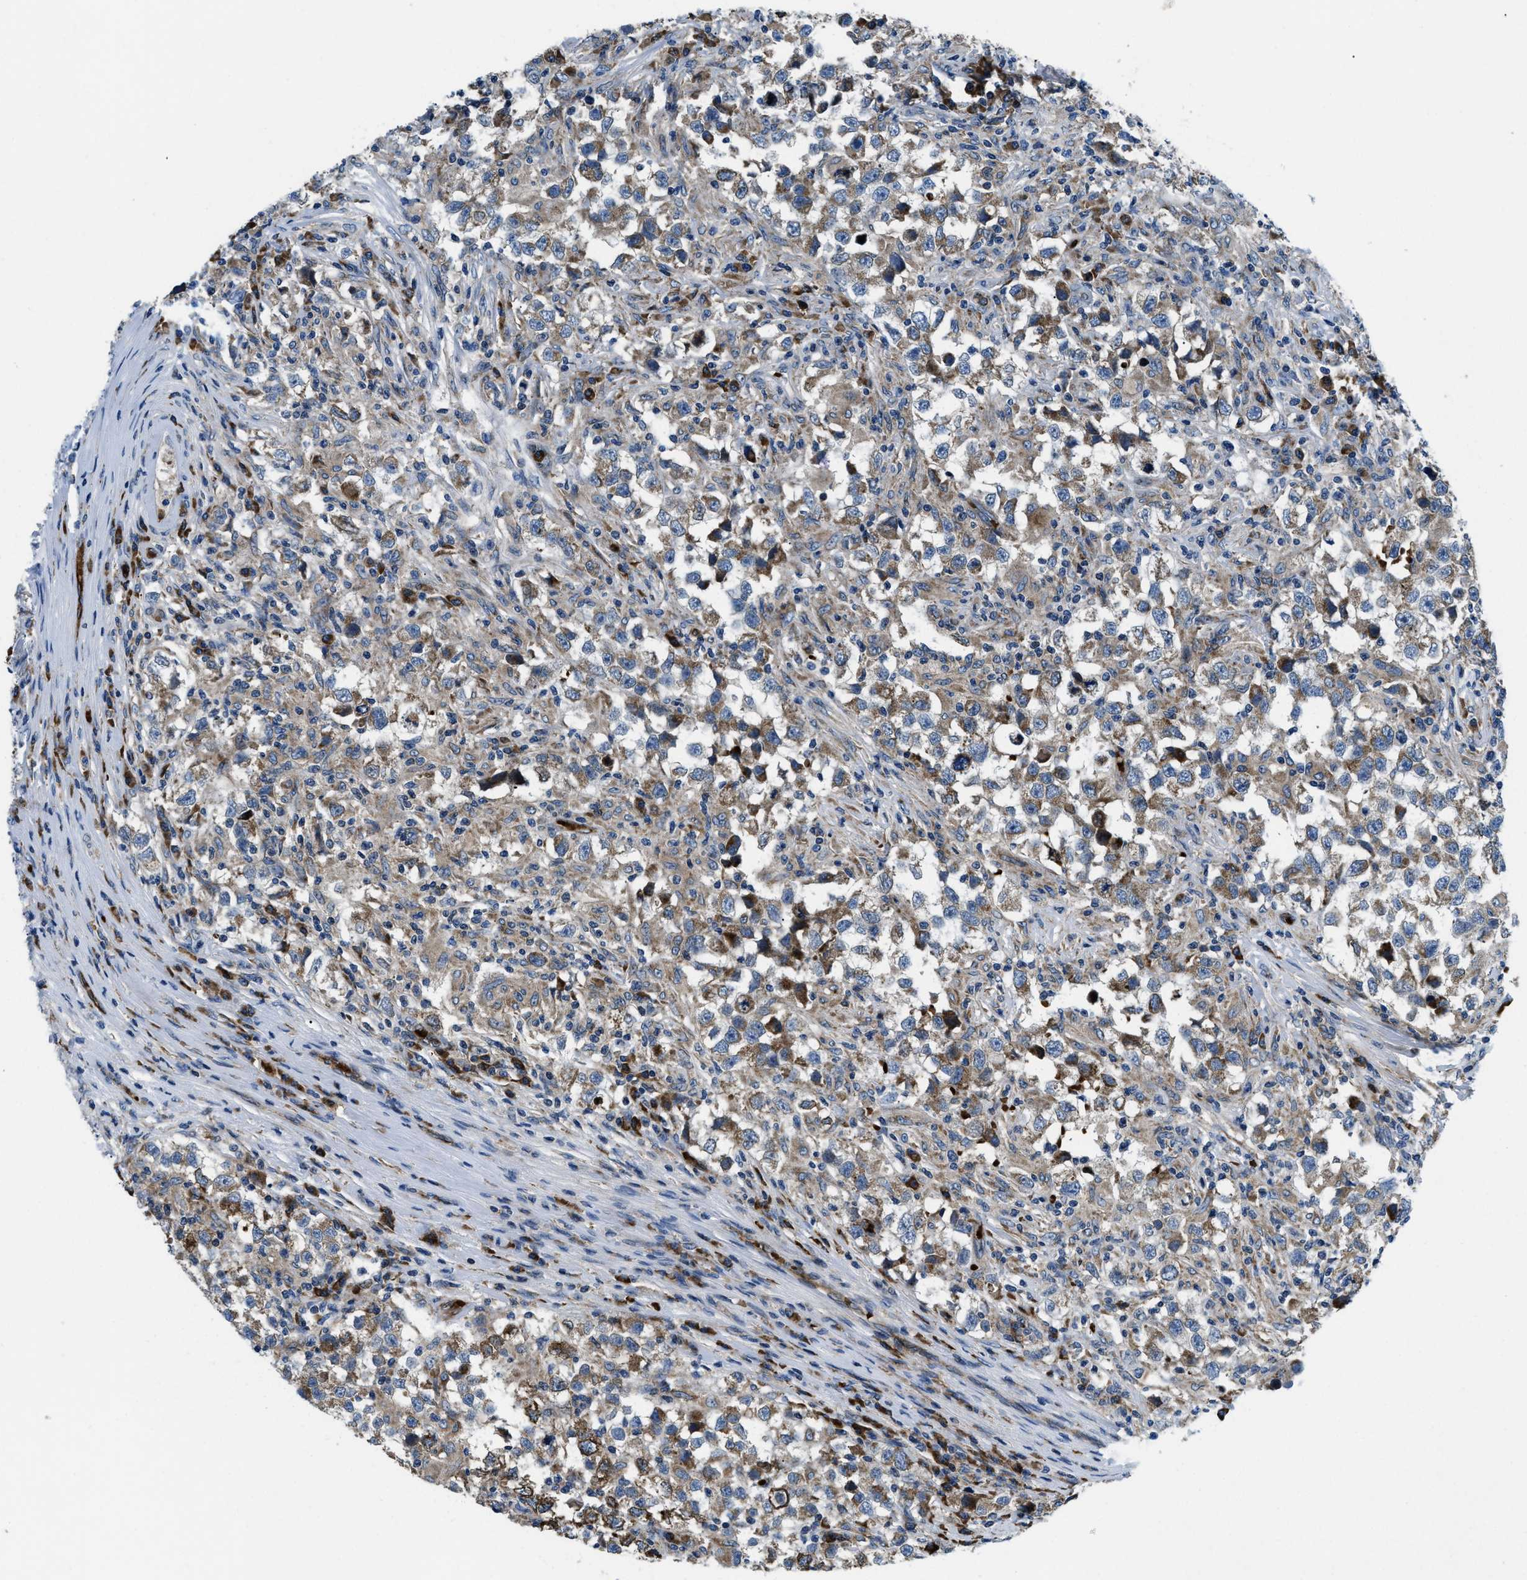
{"staining": {"intensity": "moderate", "quantity": "<25%", "location": "cytoplasmic/membranous"}, "tissue": "testis cancer", "cell_type": "Tumor cells", "image_type": "cancer", "snomed": [{"axis": "morphology", "description": "Carcinoma, Embryonal, NOS"}, {"axis": "topography", "description": "Testis"}], "caption": "High-power microscopy captured an immunohistochemistry (IHC) image of testis cancer, revealing moderate cytoplasmic/membranous positivity in about <25% of tumor cells.", "gene": "CSPG4", "patient": {"sex": "male", "age": 21}}